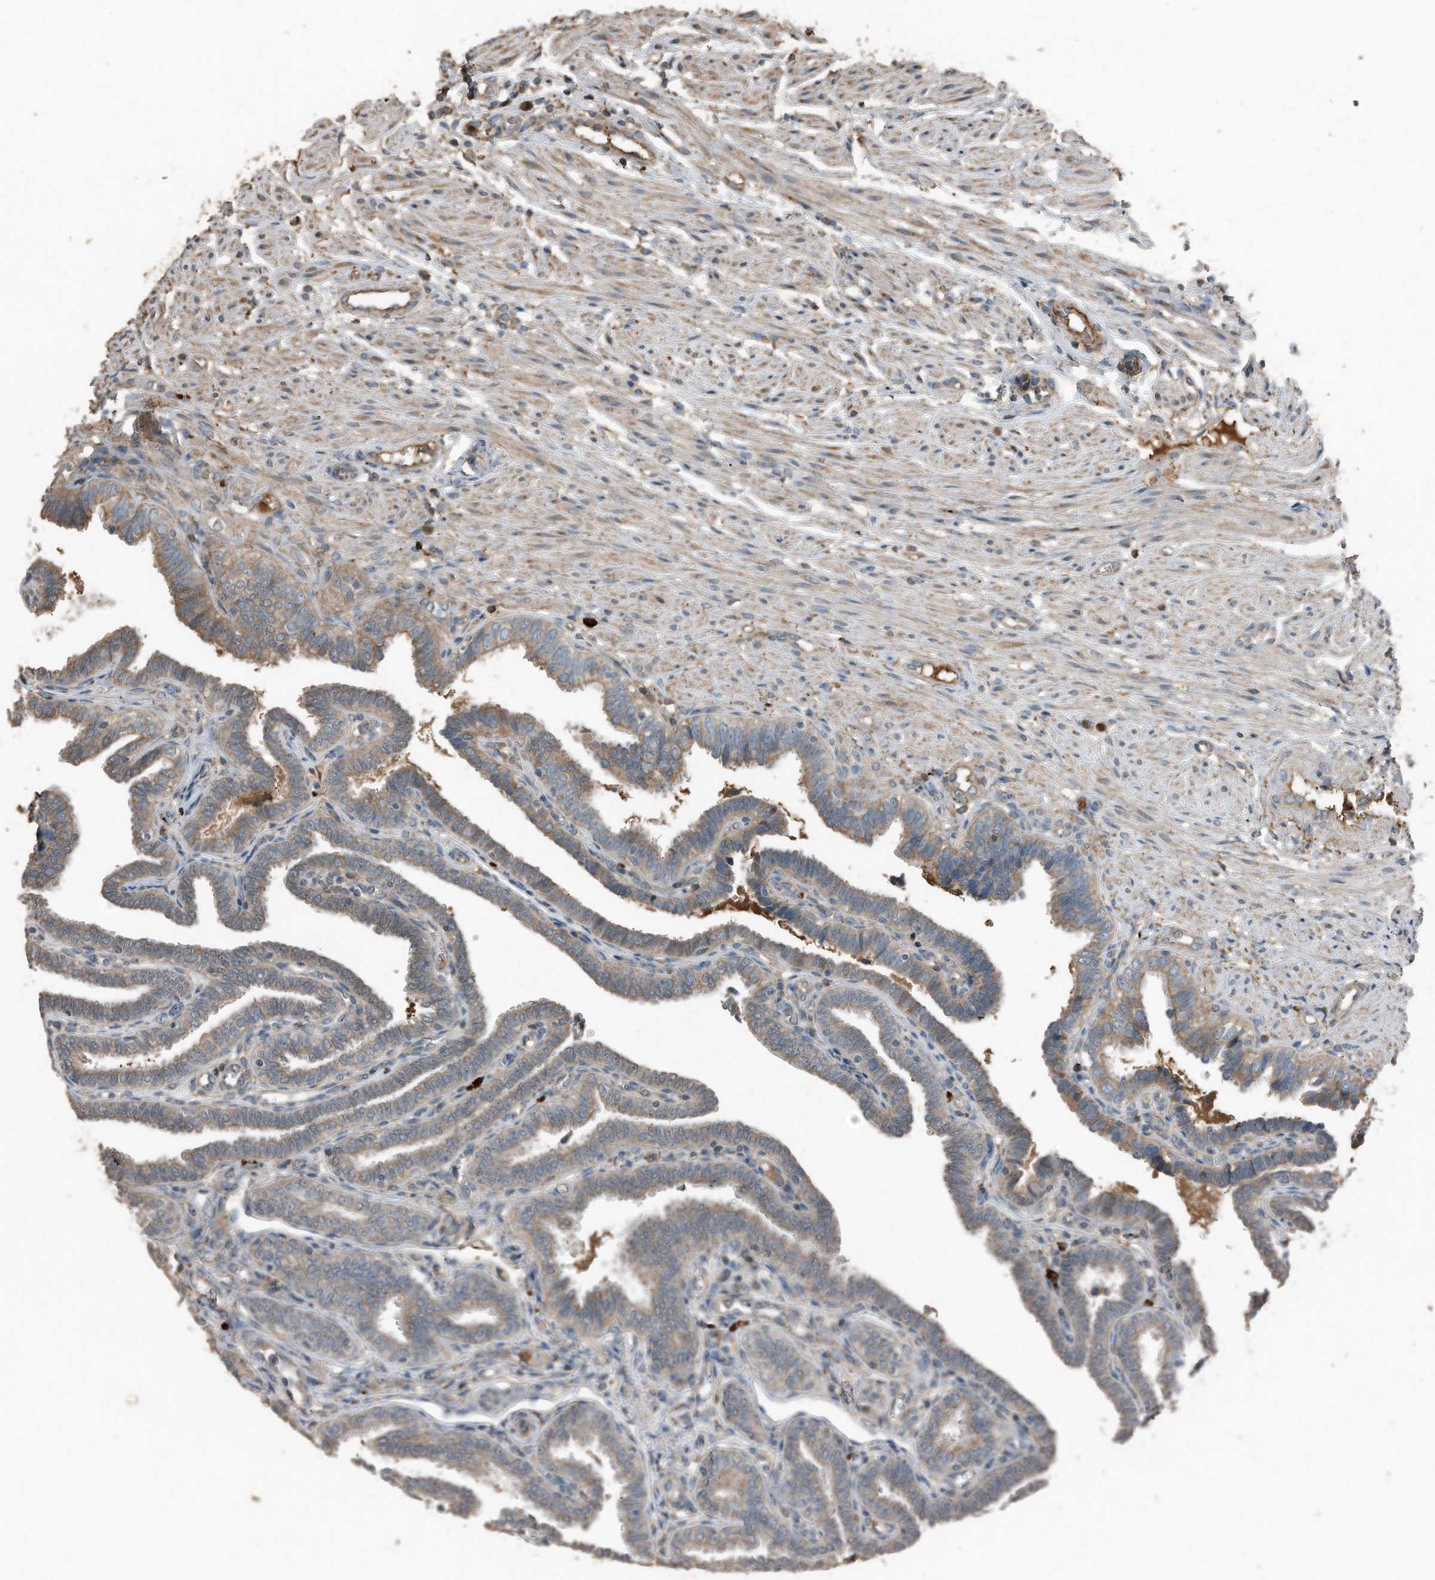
{"staining": {"intensity": "moderate", "quantity": "25%-75%", "location": "cytoplasmic/membranous"}, "tissue": "fallopian tube", "cell_type": "Glandular cells", "image_type": "normal", "snomed": [{"axis": "morphology", "description": "Normal tissue, NOS"}, {"axis": "topography", "description": "Fallopian tube"}], "caption": "Immunohistochemical staining of benign human fallopian tube shows medium levels of moderate cytoplasmic/membranous staining in approximately 25%-75% of glandular cells. The staining is performed using DAB brown chromogen to label protein expression. The nuclei are counter-stained blue using hematoxylin.", "gene": "C9", "patient": {"sex": "female", "age": 39}}